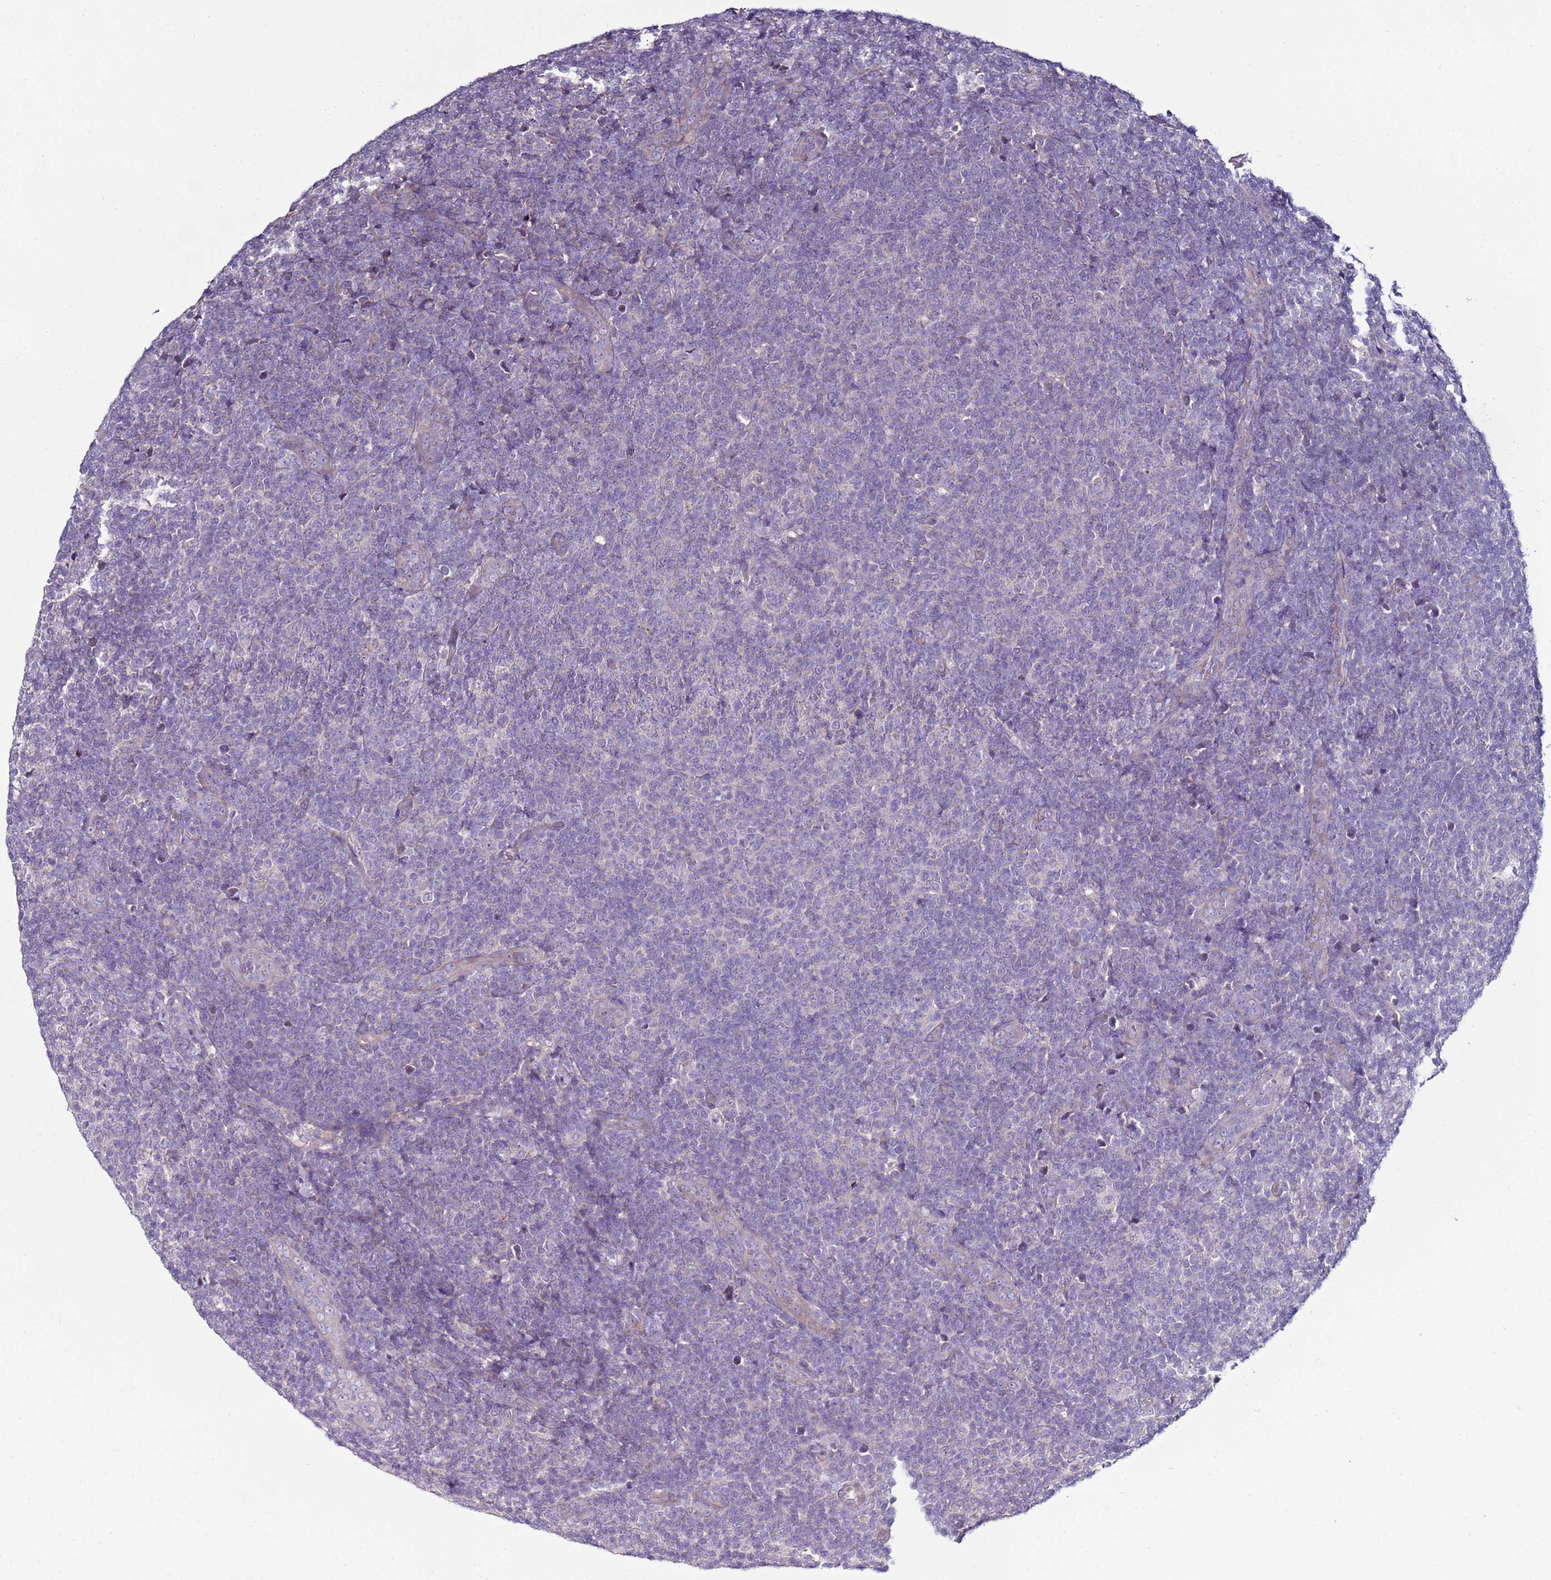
{"staining": {"intensity": "negative", "quantity": "none", "location": "none"}, "tissue": "lymphoma", "cell_type": "Tumor cells", "image_type": "cancer", "snomed": [{"axis": "morphology", "description": "Malignant lymphoma, non-Hodgkin's type, Low grade"}, {"axis": "topography", "description": "Lymph node"}], "caption": "The image demonstrates no significant staining in tumor cells of malignant lymphoma, non-Hodgkin's type (low-grade).", "gene": "RABL2B", "patient": {"sex": "male", "age": 66}}